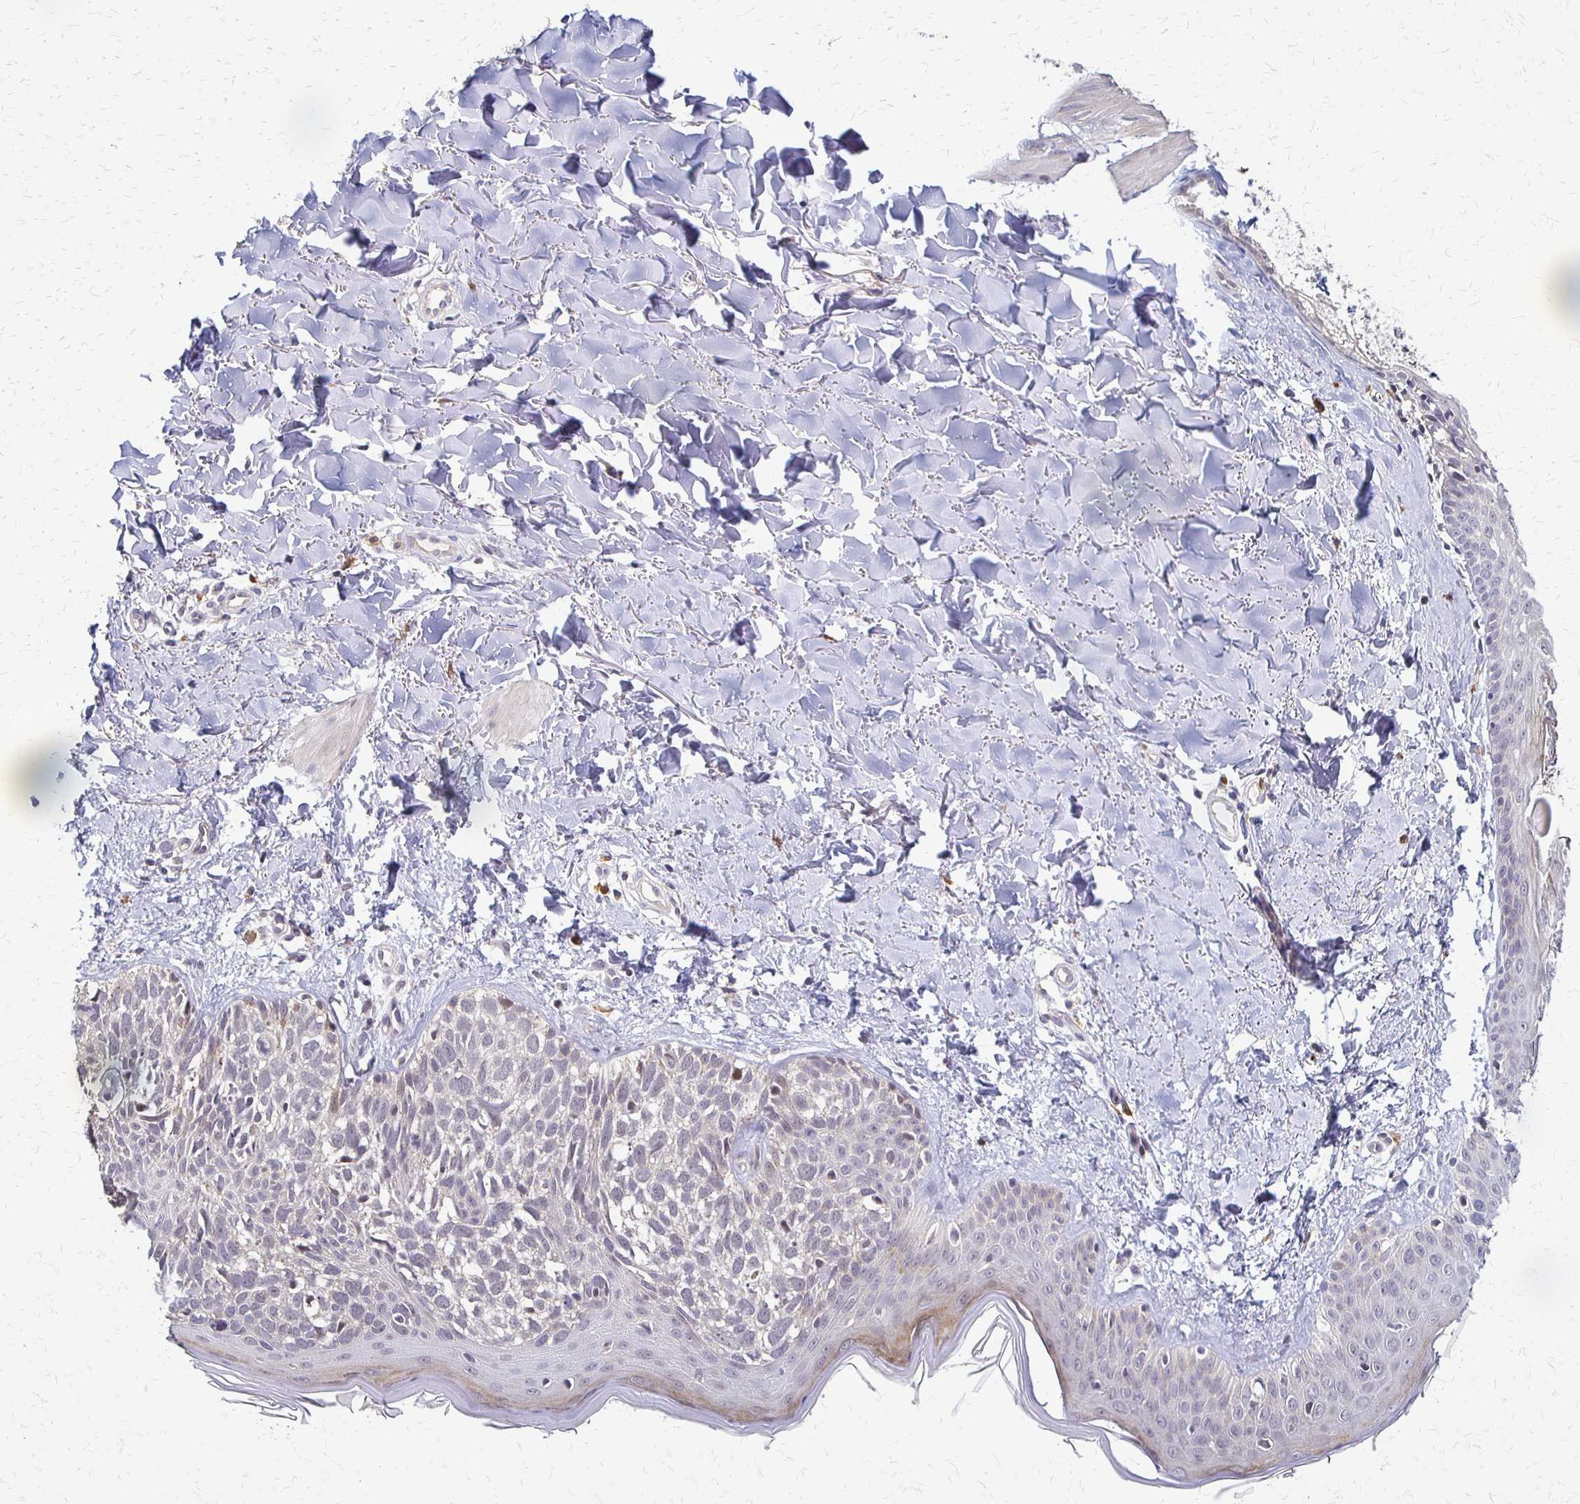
{"staining": {"intensity": "negative", "quantity": "none", "location": "none"}, "tissue": "skin cancer", "cell_type": "Tumor cells", "image_type": "cancer", "snomed": [{"axis": "morphology", "description": "Basal cell carcinoma"}, {"axis": "topography", "description": "Skin"}], "caption": "IHC of skin cancer demonstrates no positivity in tumor cells.", "gene": "SLC9A9", "patient": {"sex": "female", "age": 45}}